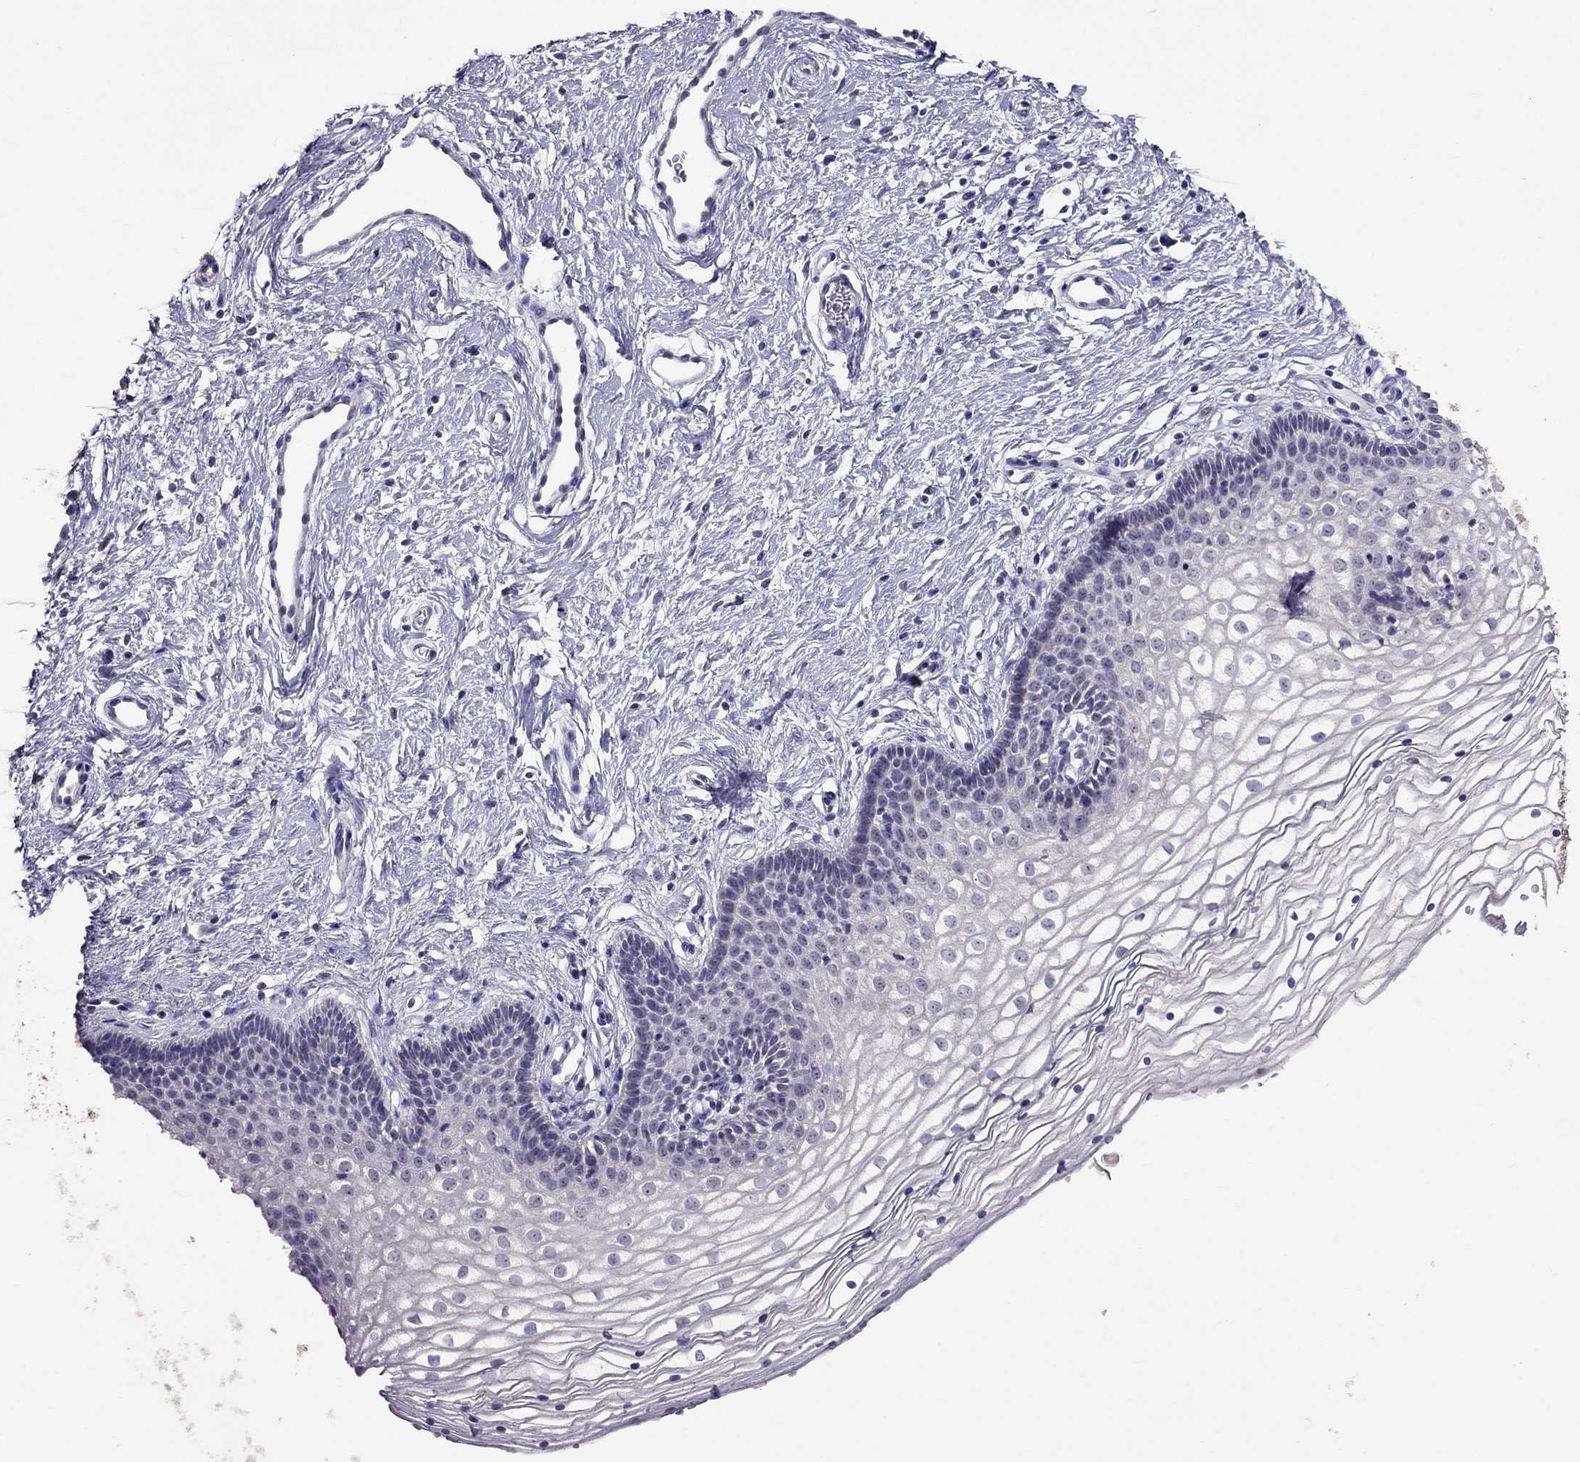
{"staining": {"intensity": "negative", "quantity": "none", "location": "none"}, "tissue": "vagina", "cell_type": "Squamous epithelial cells", "image_type": "normal", "snomed": [{"axis": "morphology", "description": "Normal tissue, NOS"}, {"axis": "topography", "description": "Vagina"}], "caption": "Immunohistochemistry (IHC) histopathology image of unremarkable vagina: vagina stained with DAB reveals no significant protein positivity in squamous epithelial cells. (DAB immunohistochemistry (IHC) with hematoxylin counter stain).", "gene": "LRRC46", "patient": {"sex": "female", "age": 36}}